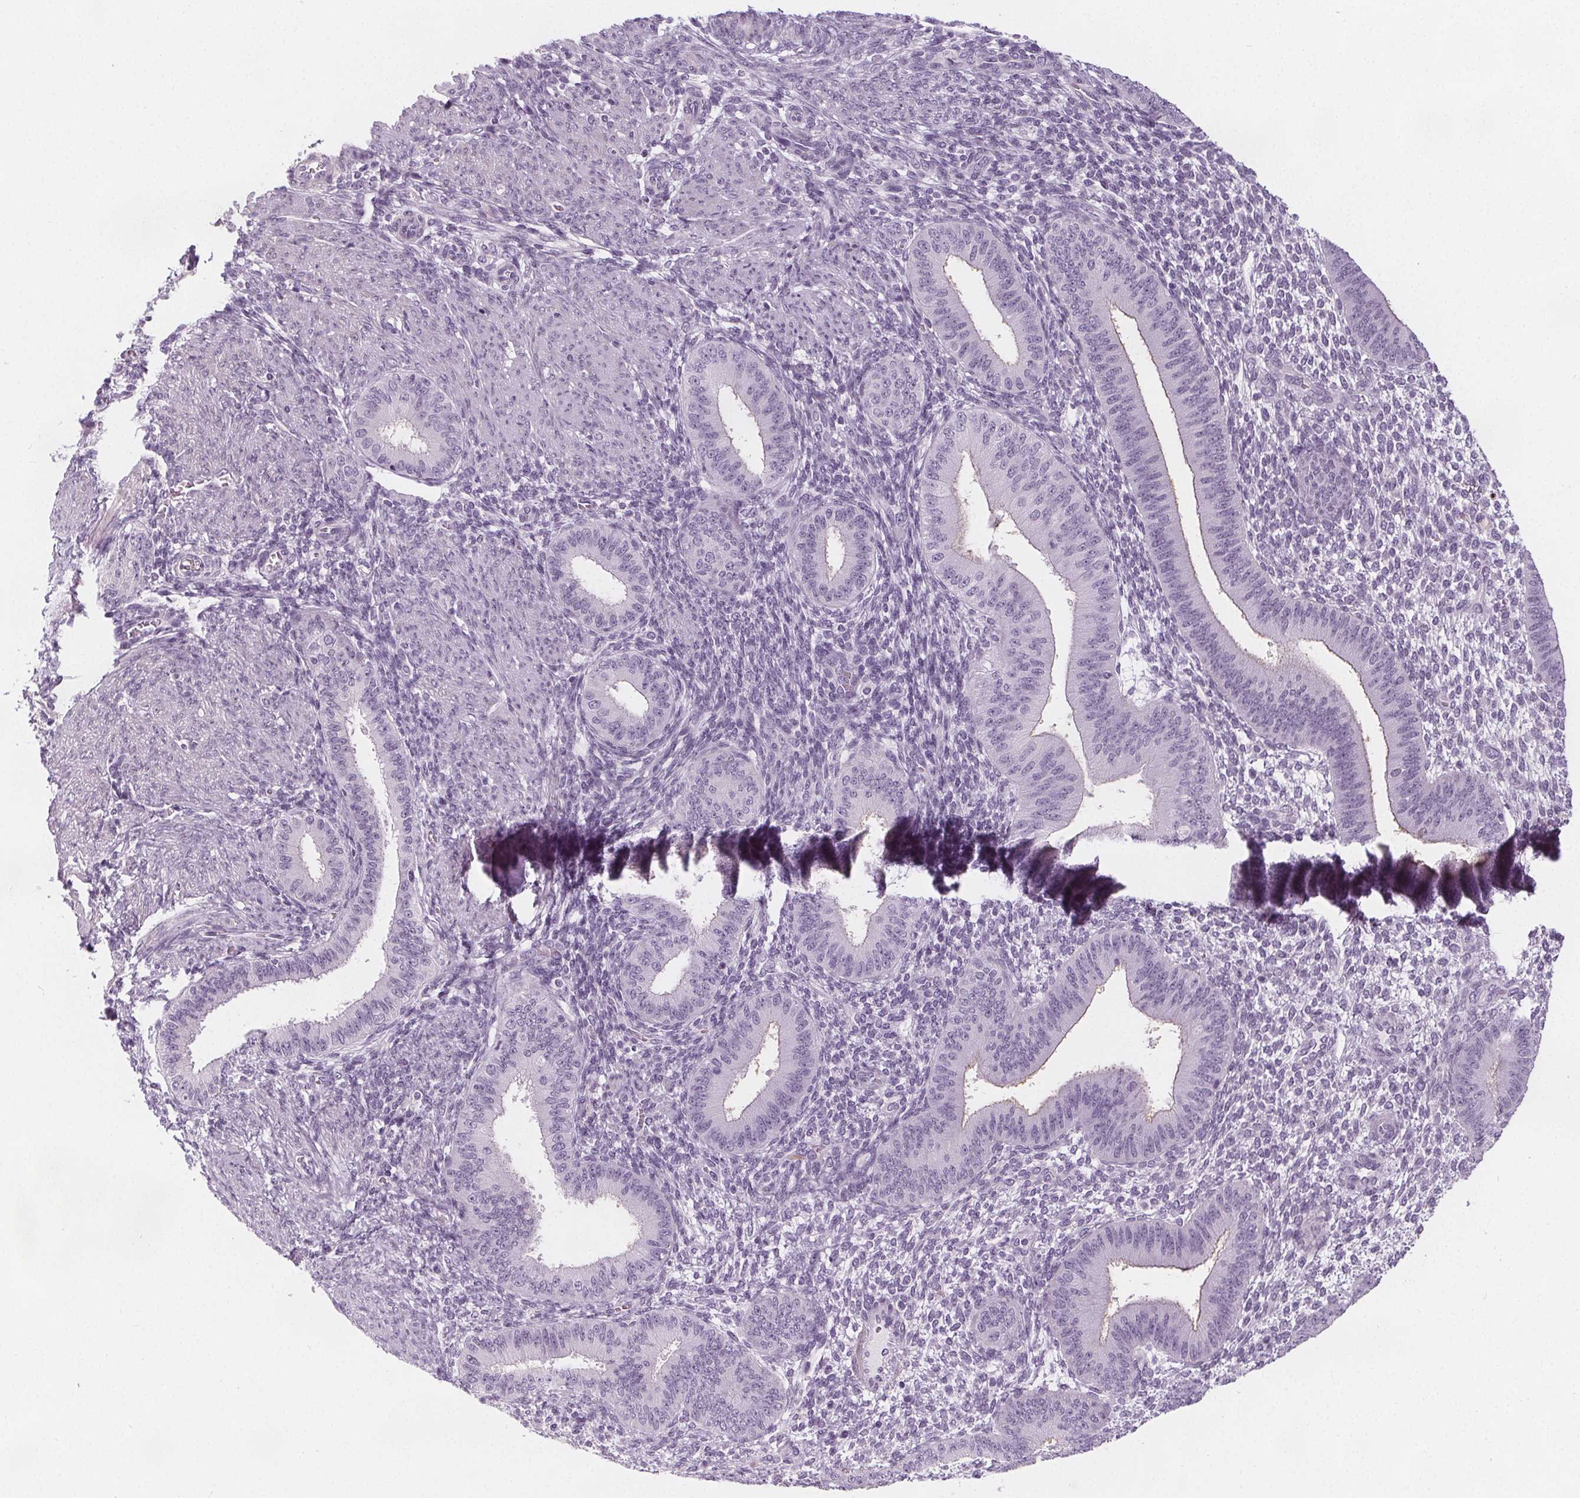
{"staining": {"intensity": "negative", "quantity": "none", "location": "none"}, "tissue": "endometrium", "cell_type": "Cells in endometrial stroma", "image_type": "normal", "snomed": [{"axis": "morphology", "description": "Normal tissue, NOS"}, {"axis": "topography", "description": "Endometrium"}], "caption": "This photomicrograph is of unremarkable endometrium stained with immunohistochemistry (IHC) to label a protein in brown with the nuclei are counter-stained blue. There is no expression in cells in endometrial stroma. The staining is performed using DAB (3,3'-diaminobenzidine) brown chromogen with nuclei counter-stained in using hematoxylin.", "gene": "SLC5A12", "patient": {"sex": "female", "age": 39}}